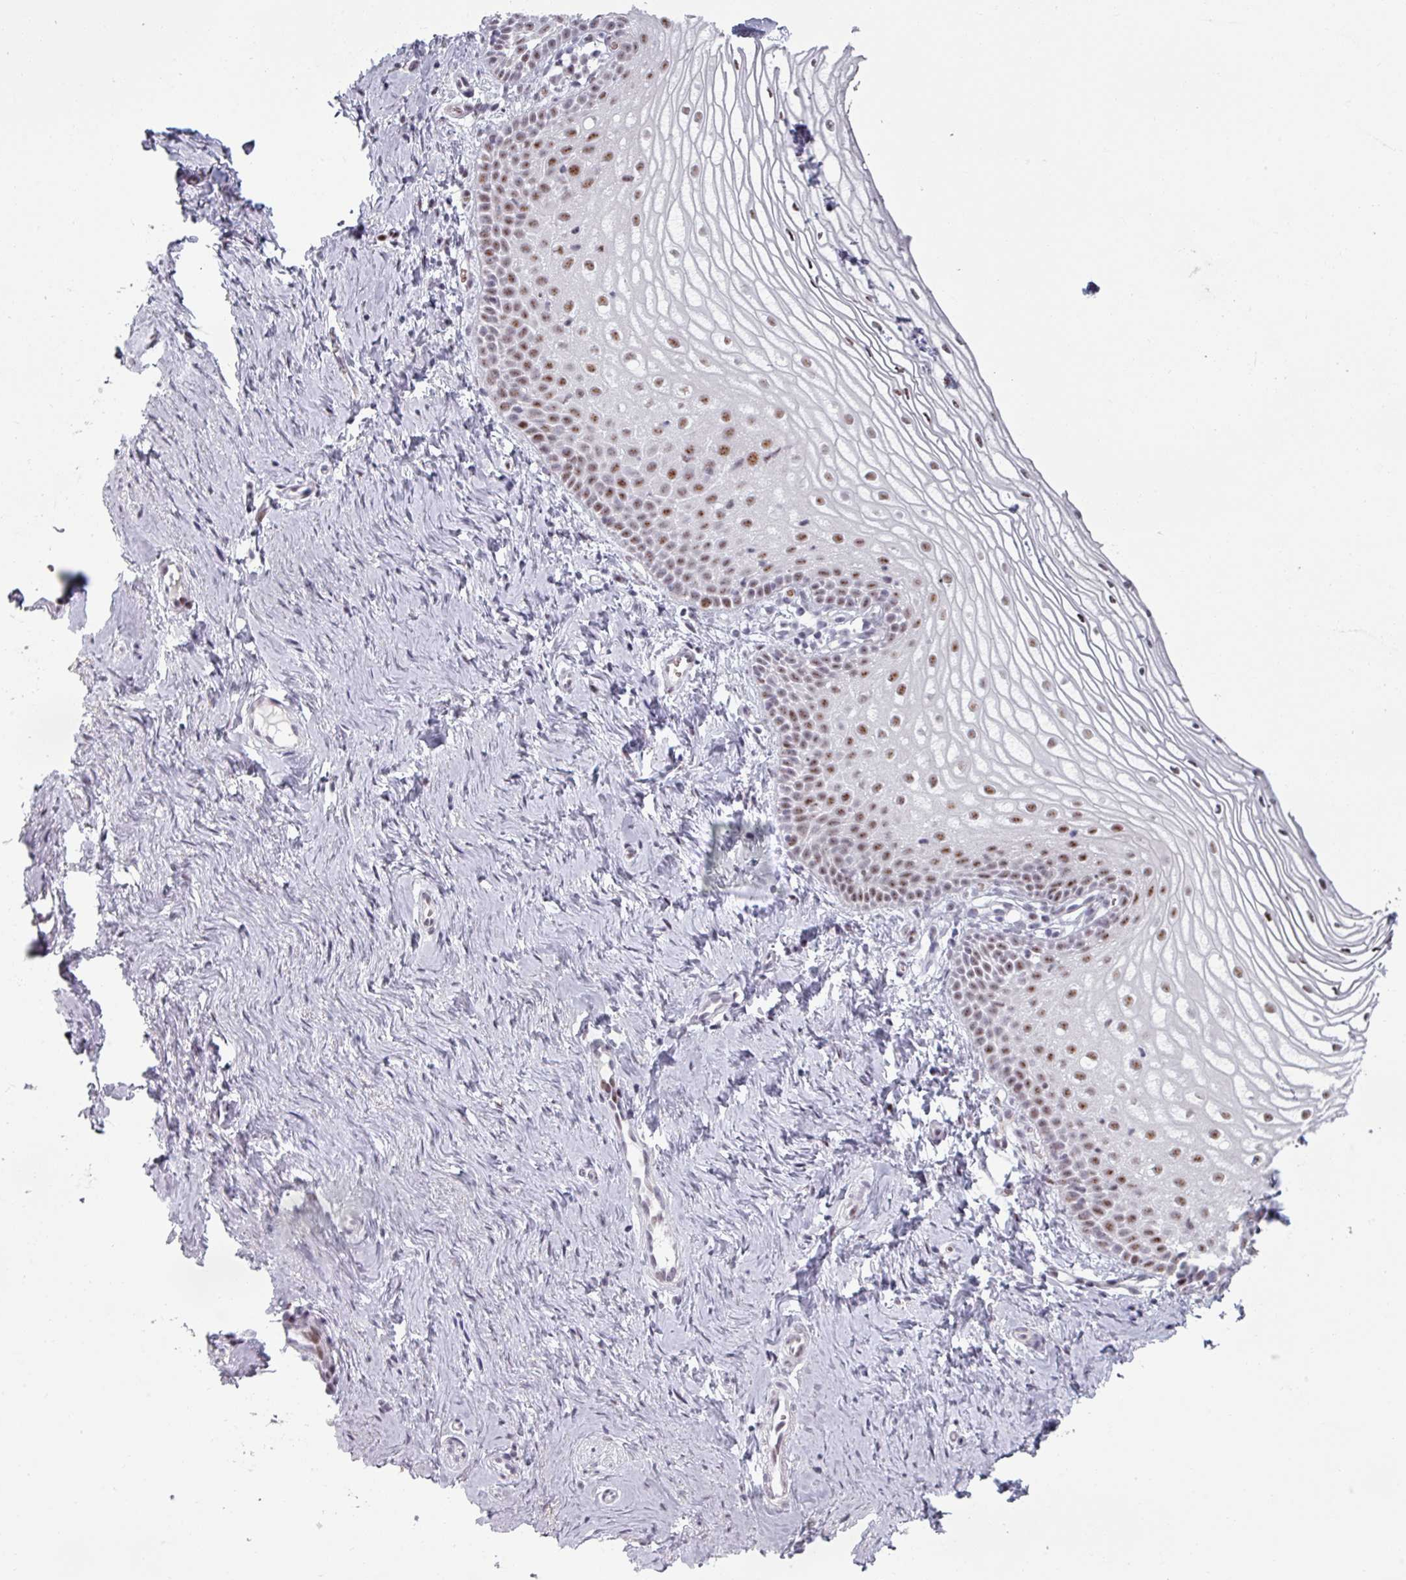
{"staining": {"intensity": "moderate", "quantity": ">75%", "location": "nuclear"}, "tissue": "vagina", "cell_type": "Squamous epithelial cells", "image_type": "normal", "snomed": [{"axis": "morphology", "description": "Normal tissue, NOS"}, {"axis": "topography", "description": "Vagina"}], "caption": "Immunohistochemistry micrograph of benign human vagina stained for a protein (brown), which reveals medium levels of moderate nuclear positivity in about >75% of squamous epithelial cells.", "gene": "NCOR1", "patient": {"sex": "female", "age": 56}}